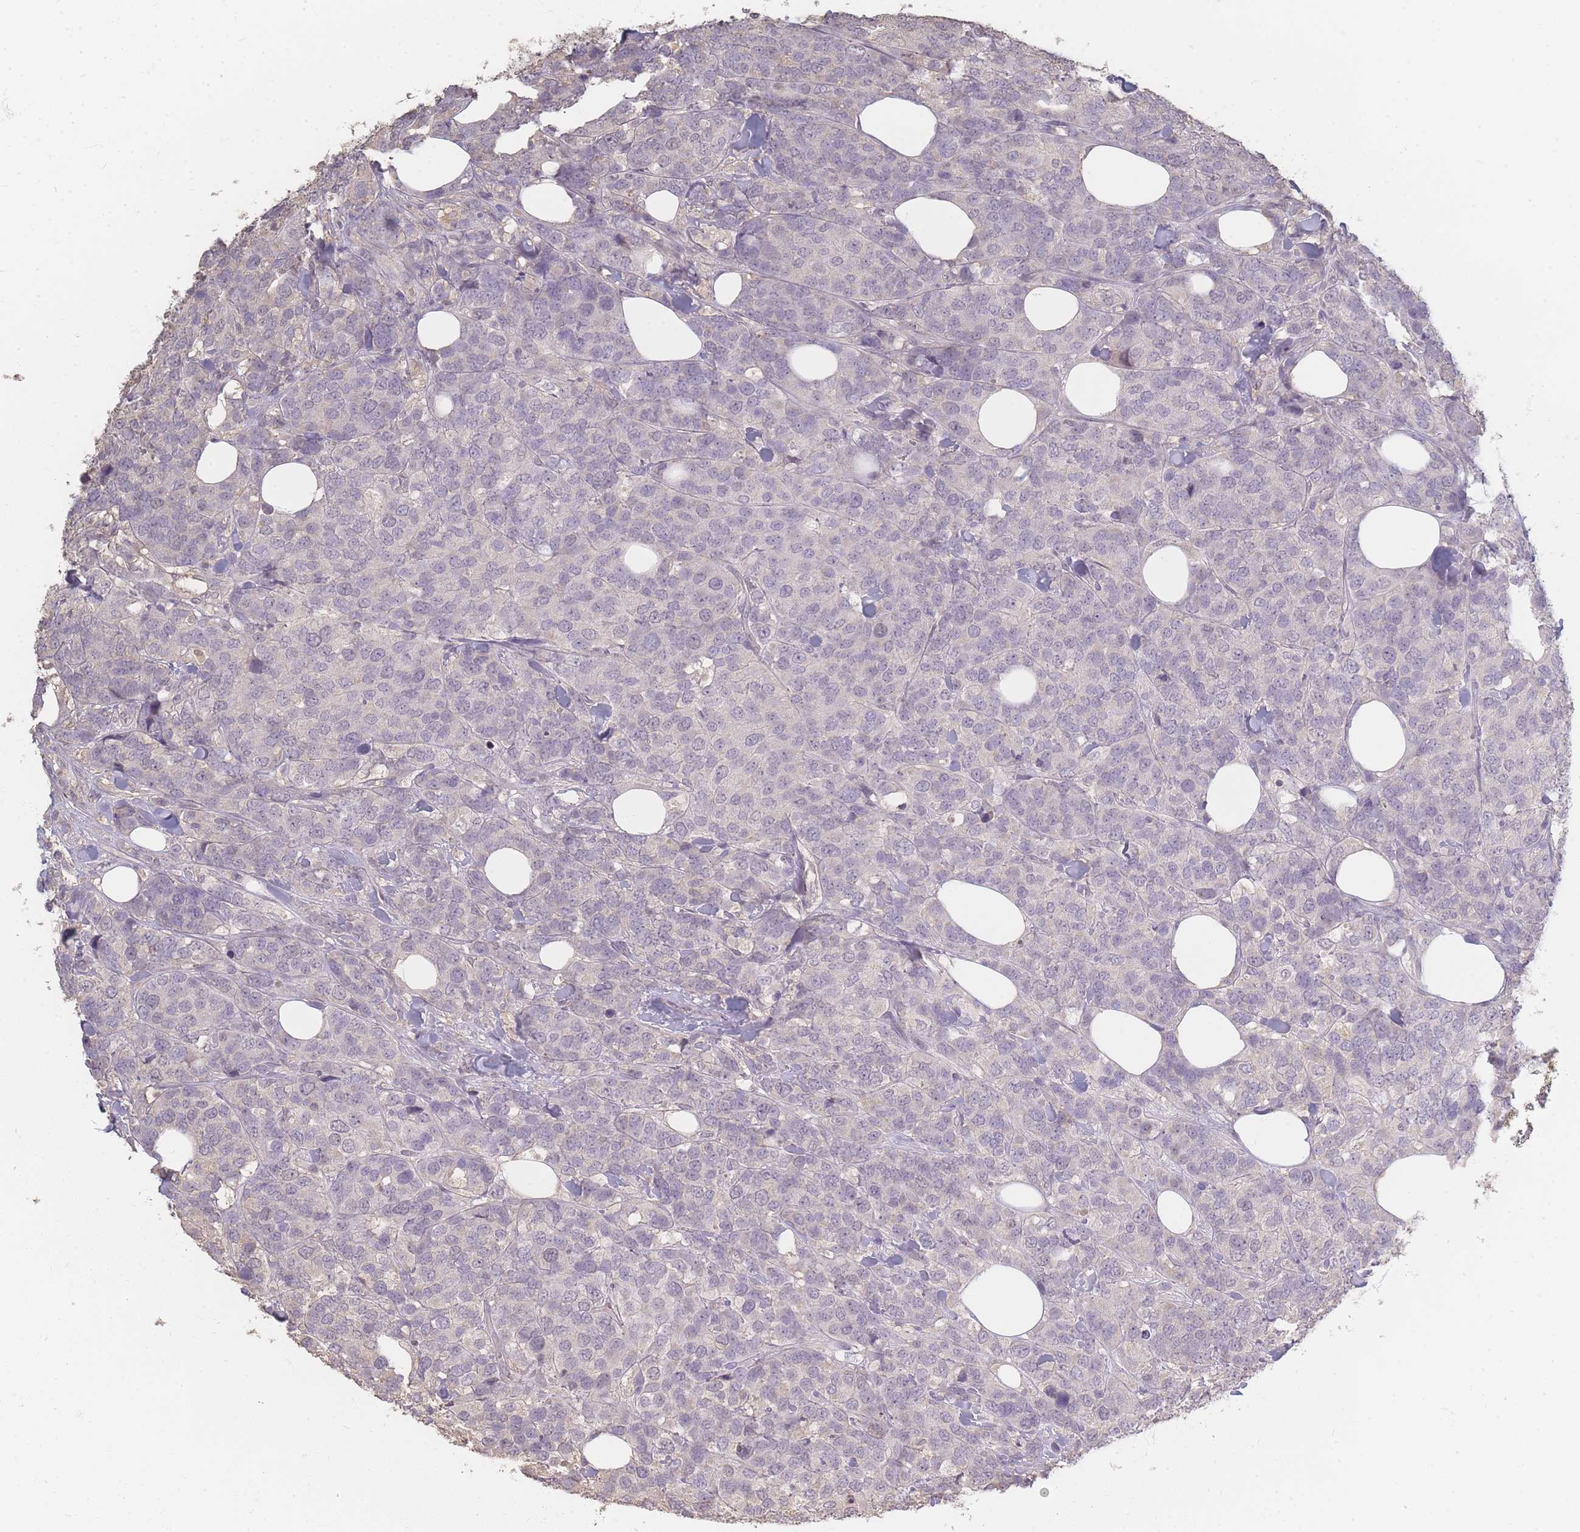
{"staining": {"intensity": "negative", "quantity": "none", "location": "none"}, "tissue": "breast cancer", "cell_type": "Tumor cells", "image_type": "cancer", "snomed": [{"axis": "morphology", "description": "Lobular carcinoma"}, {"axis": "topography", "description": "Breast"}], "caption": "IHC image of neoplastic tissue: breast cancer stained with DAB (3,3'-diaminobenzidine) reveals no significant protein staining in tumor cells.", "gene": "RFTN1", "patient": {"sex": "female", "age": 59}}